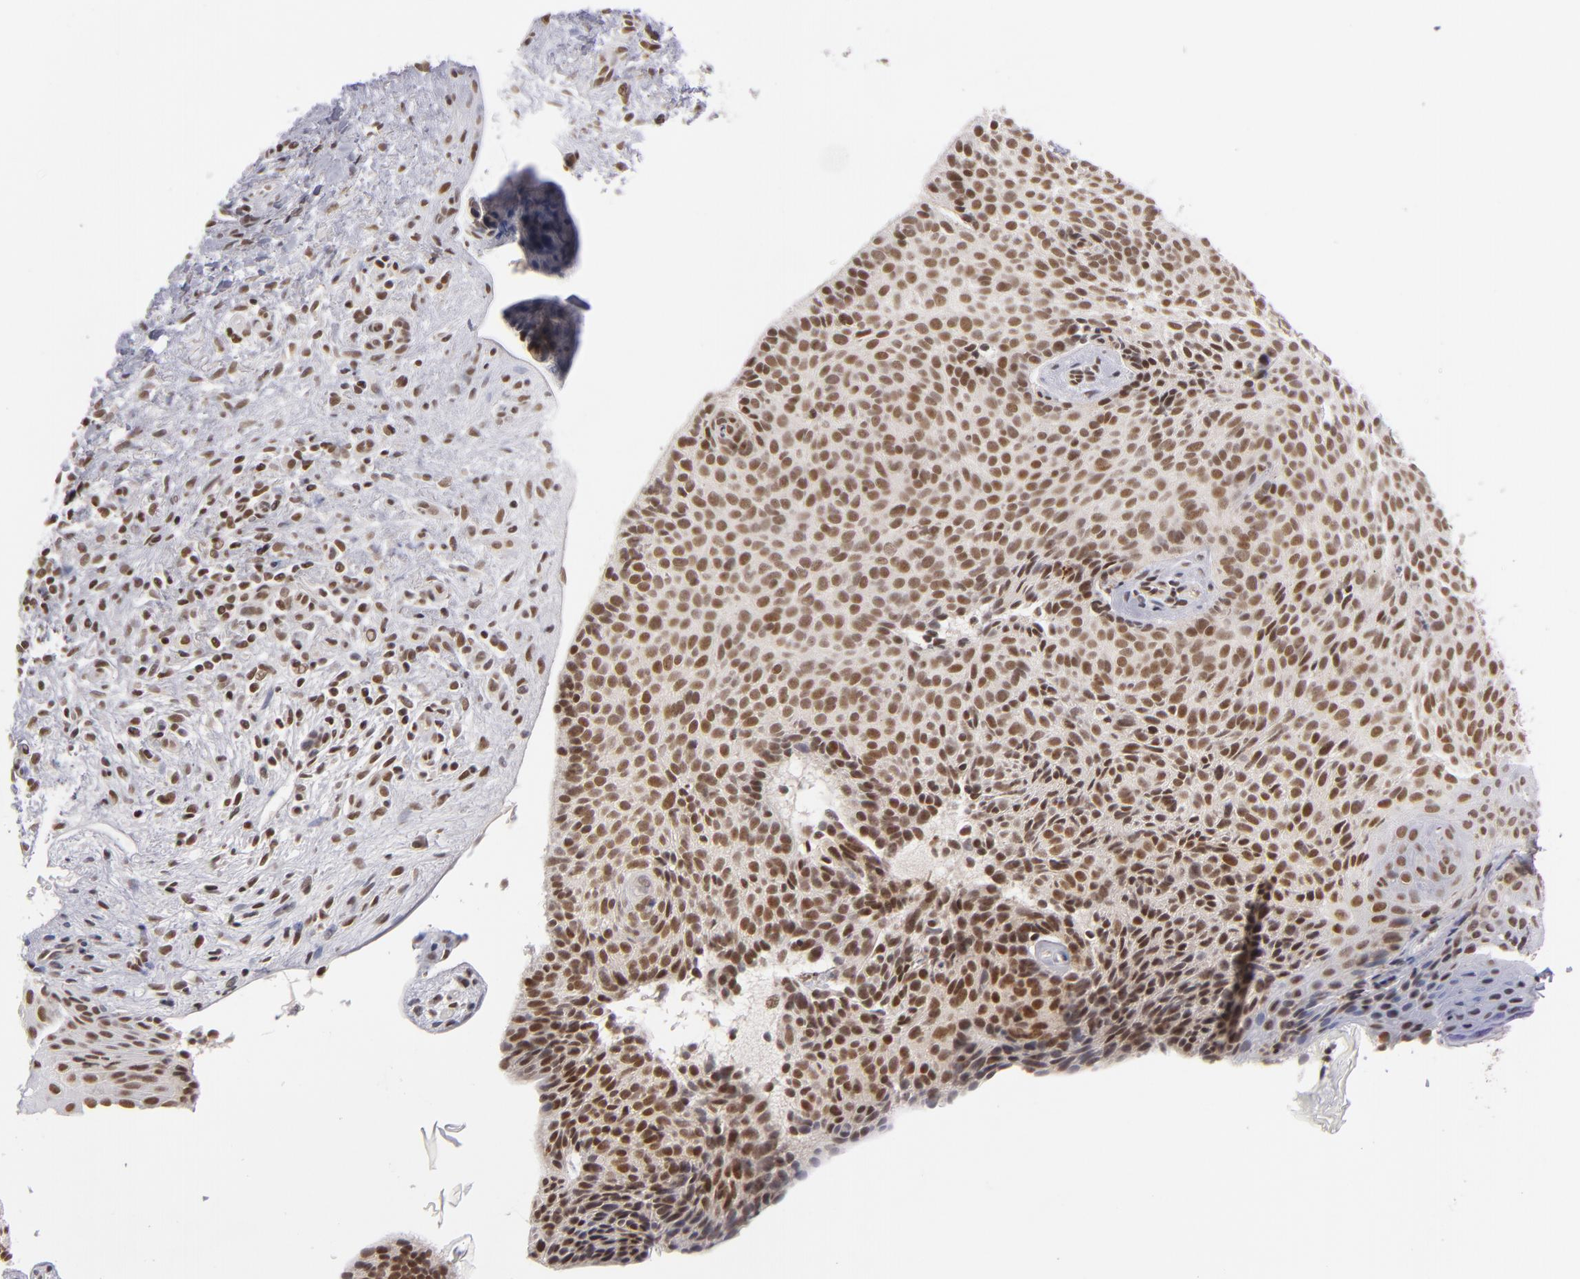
{"staining": {"intensity": "moderate", "quantity": ">75%", "location": "nuclear"}, "tissue": "skin cancer", "cell_type": "Tumor cells", "image_type": "cancer", "snomed": [{"axis": "morphology", "description": "Basal cell carcinoma"}, {"axis": "topography", "description": "Skin"}], "caption": "Basal cell carcinoma (skin) stained with immunohistochemistry (IHC) demonstrates moderate nuclear expression in about >75% of tumor cells. The staining is performed using DAB (3,3'-diaminobenzidine) brown chromogen to label protein expression. The nuclei are counter-stained blue using hematoxylin.", "gene": "MLLT3", "patient": {"sex": "female", "age": 78}}